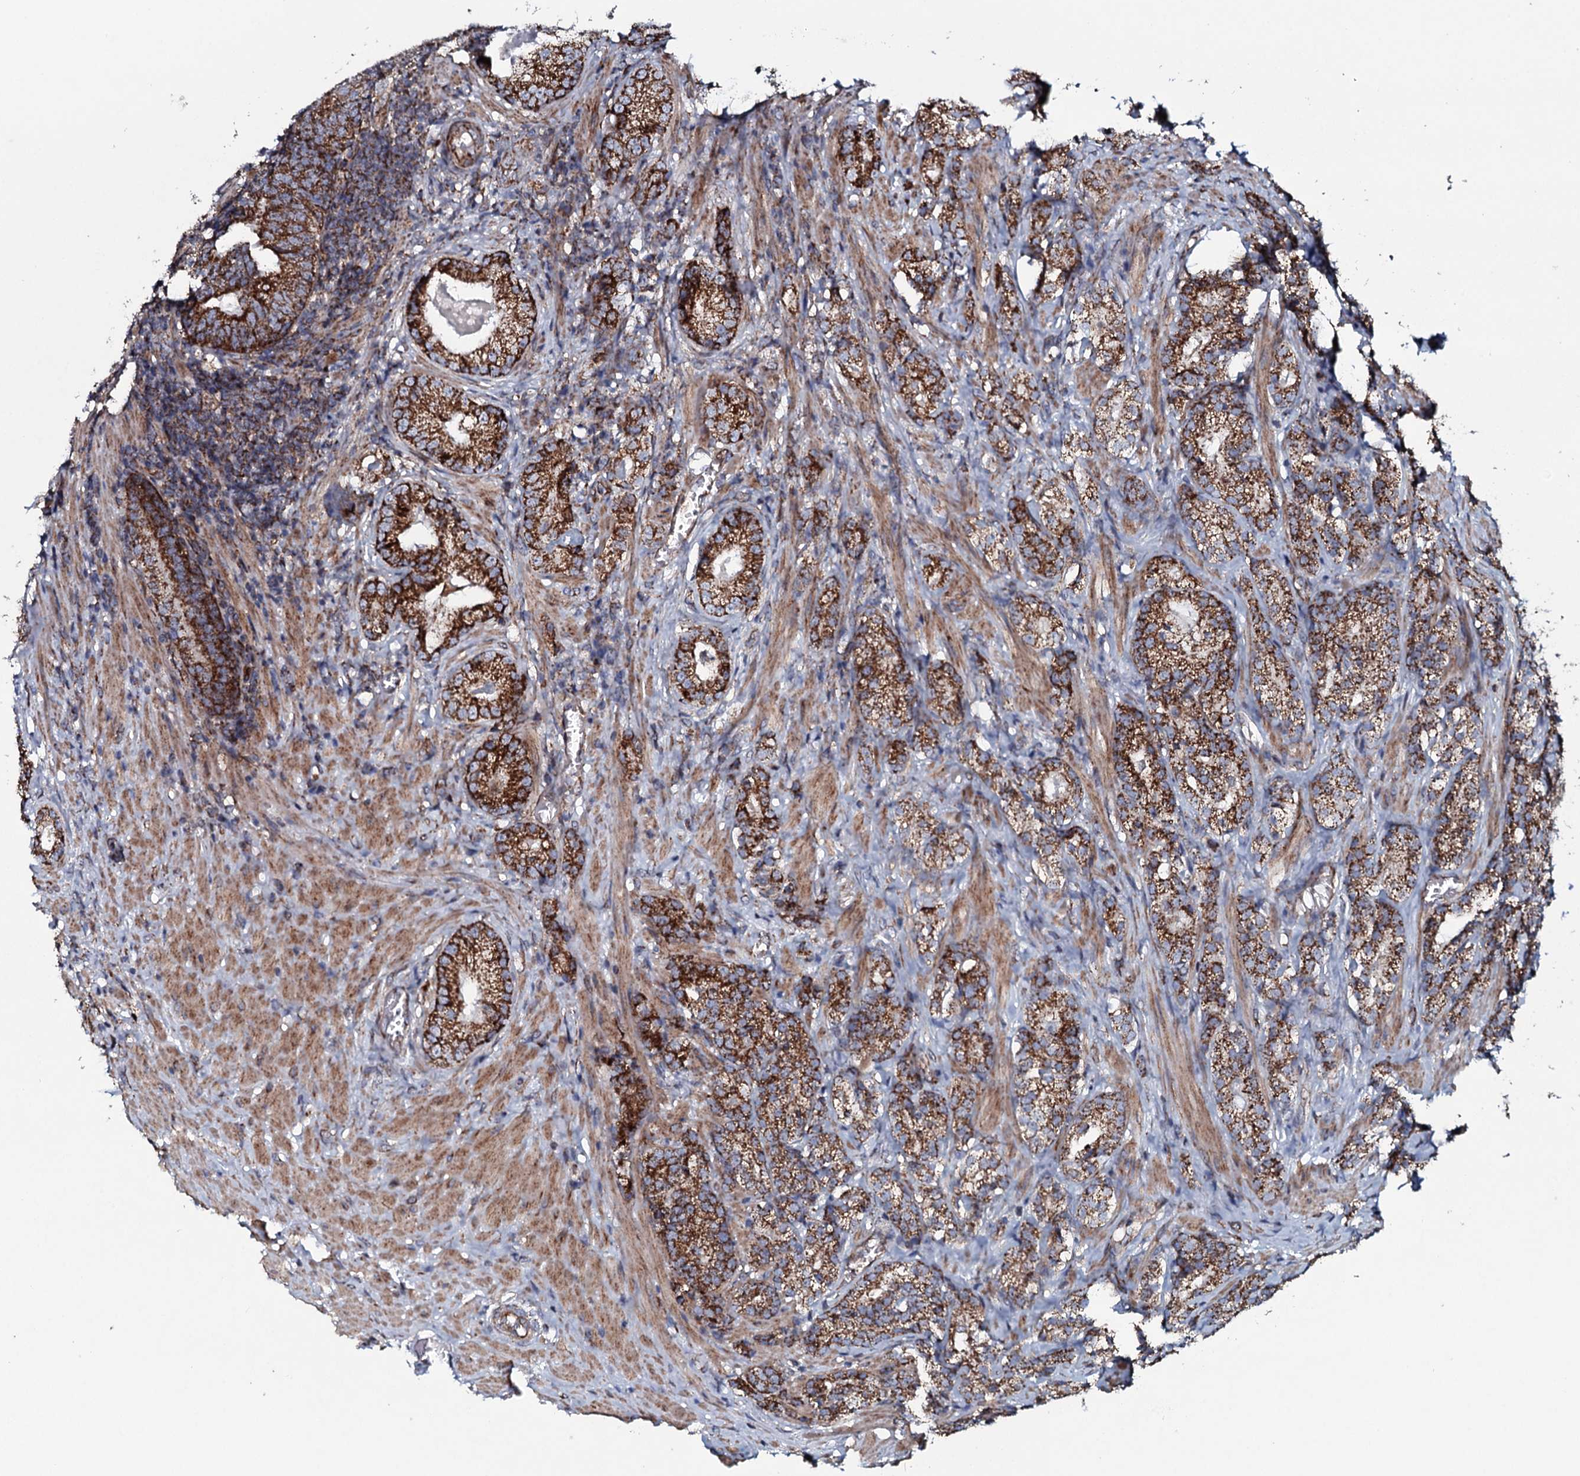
{"staining": {"intensity": "strong", "quantity": ">75%", "location": "cytoplasmic/membranous"}, "tissue": "prostate cancer", "cell_type": "Tumor cells", "image_type": "cancer", "snomed": [{"axis": "morphology", "description": "Adenocarcinoma, High grade"}, {"axis": "topography", "description": "Prostate"}], "caption": "Immunohistochemical staining of human prostate cancer reveals high levels of strong cytoplasmic/membranous protein positivity in about >75% of tumor cells.", "gene": "EVC2", "patient": {"sex": "male", "age": 69}}